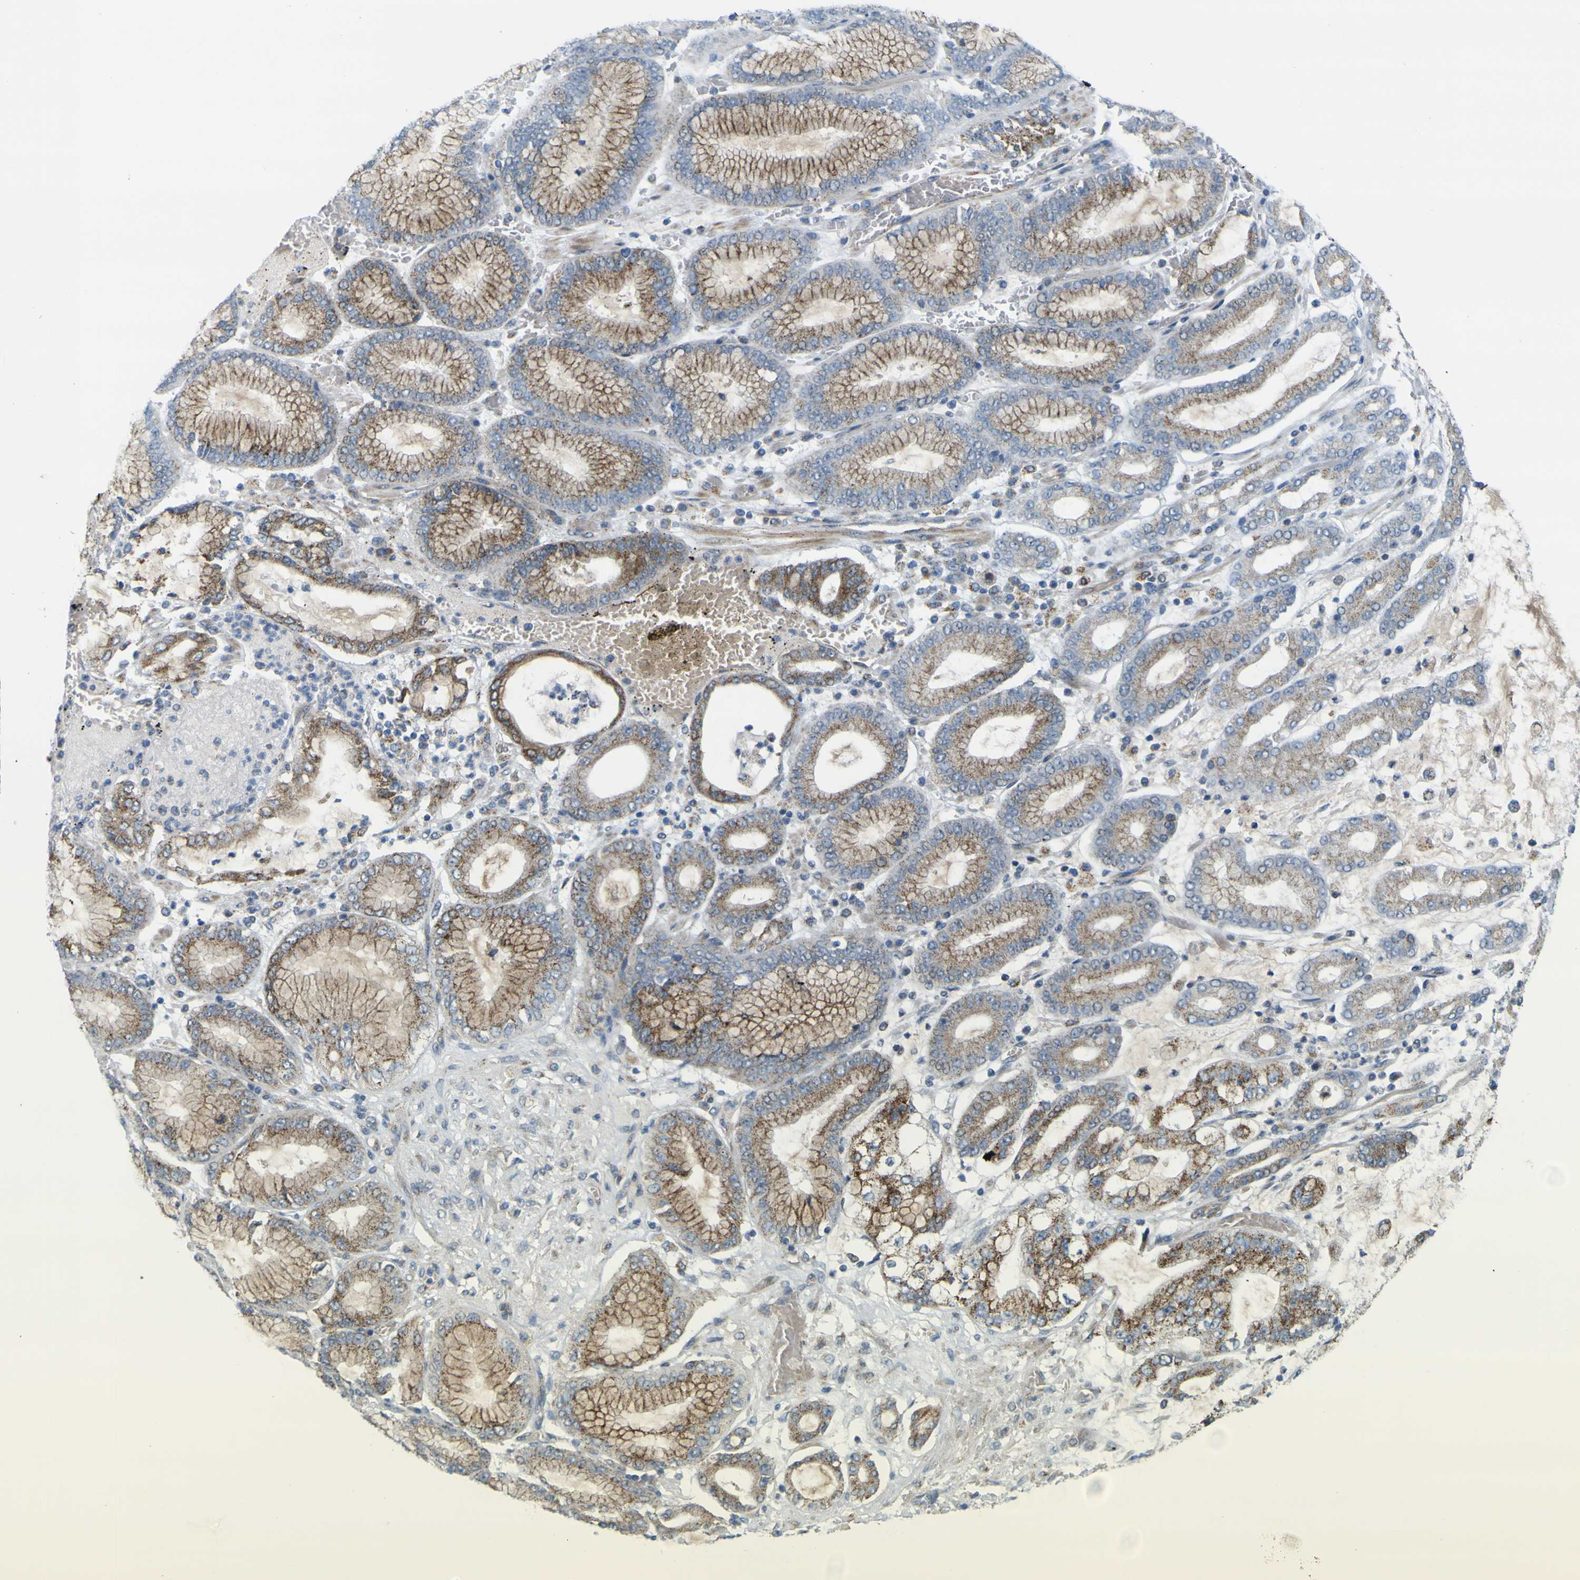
{"staining": {"intensity": "moderate", "quantity": ">75%", "location": "cytoplasmic/membranous"}, "tissue": "stomach cancer", "cell_type": "Tumor cells", "image_type": "cancer", "snomed": [{"axis": "morphology", "description": "Normal tissue, NOS"}, {"axis": "morphology", "description": "Adenocarcinoma, NOS"}, {"axis": "topography", "description": "Stomach, upper"}, {"axis": "topography", "description": "Stomach"}], "caption": "A photomicrograph of stomach adenocarcinoma stained for a protein exhibits moderate cytoplasmic/membranous brown staining in tumor cells.", "gene": "ACBD5", "patient": {"sex": "male", "age": 76}}